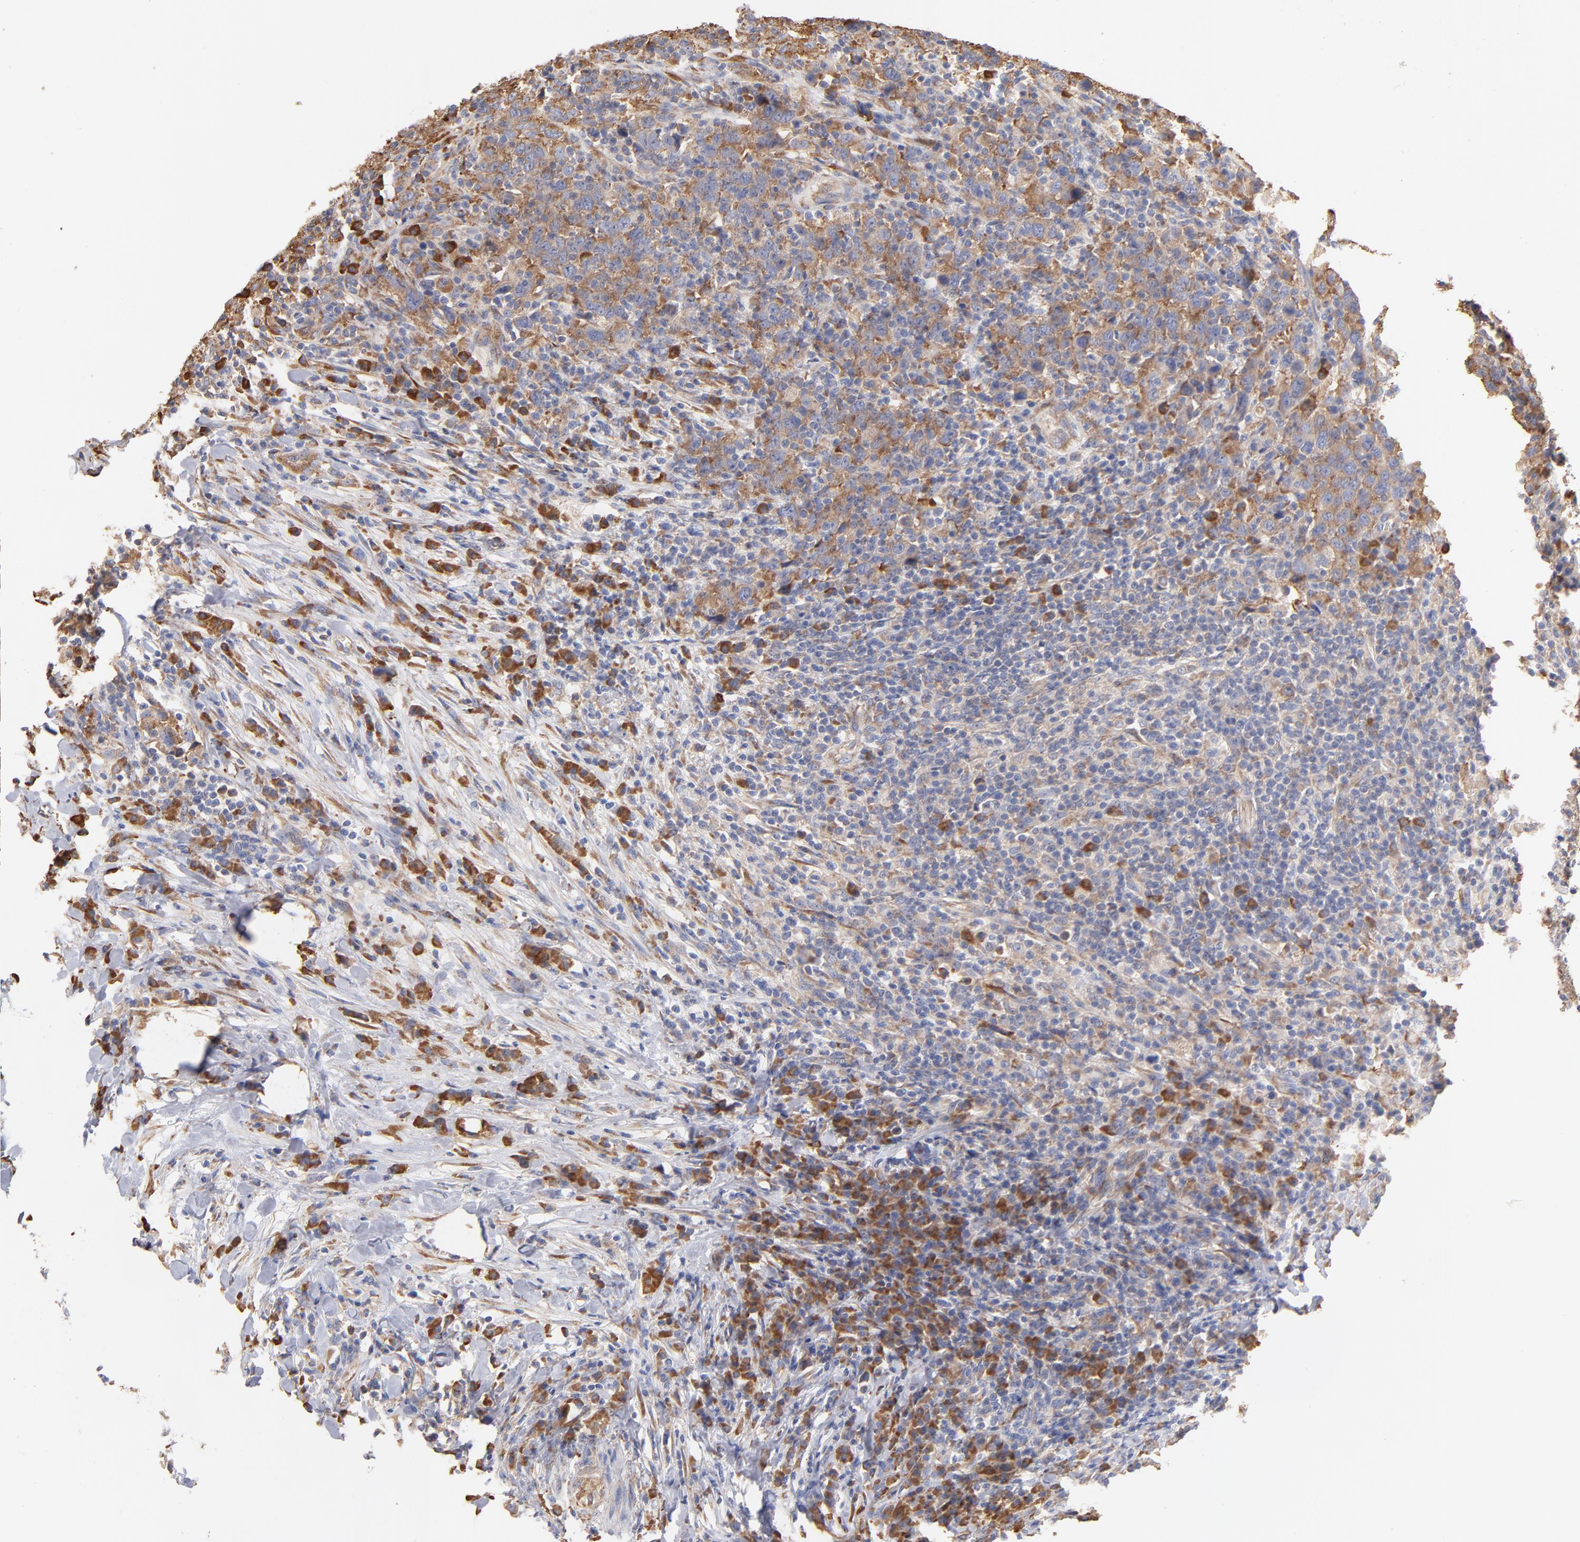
{"staining": {"intensity": "moderate", "quantity": ">75%", "location": "cytoplasmic/membranous"}, "tissue": "urothelial cancer", "cell_type": "Tumor cells", "image_type": "cancer", "snomed": [{"axis": "morphology", "description": "Urothelial carcinoma, High grade"}, {"axis": "topography", "description": "Urinary bladder"}], "caption": "Tumor cells show medium levels of moderate cytoplasmic/membranous positivity in about >75% of cells in human urothelial cancer.", "gene": "RPL9", "patient": {"sex": "male", "age": 61}}